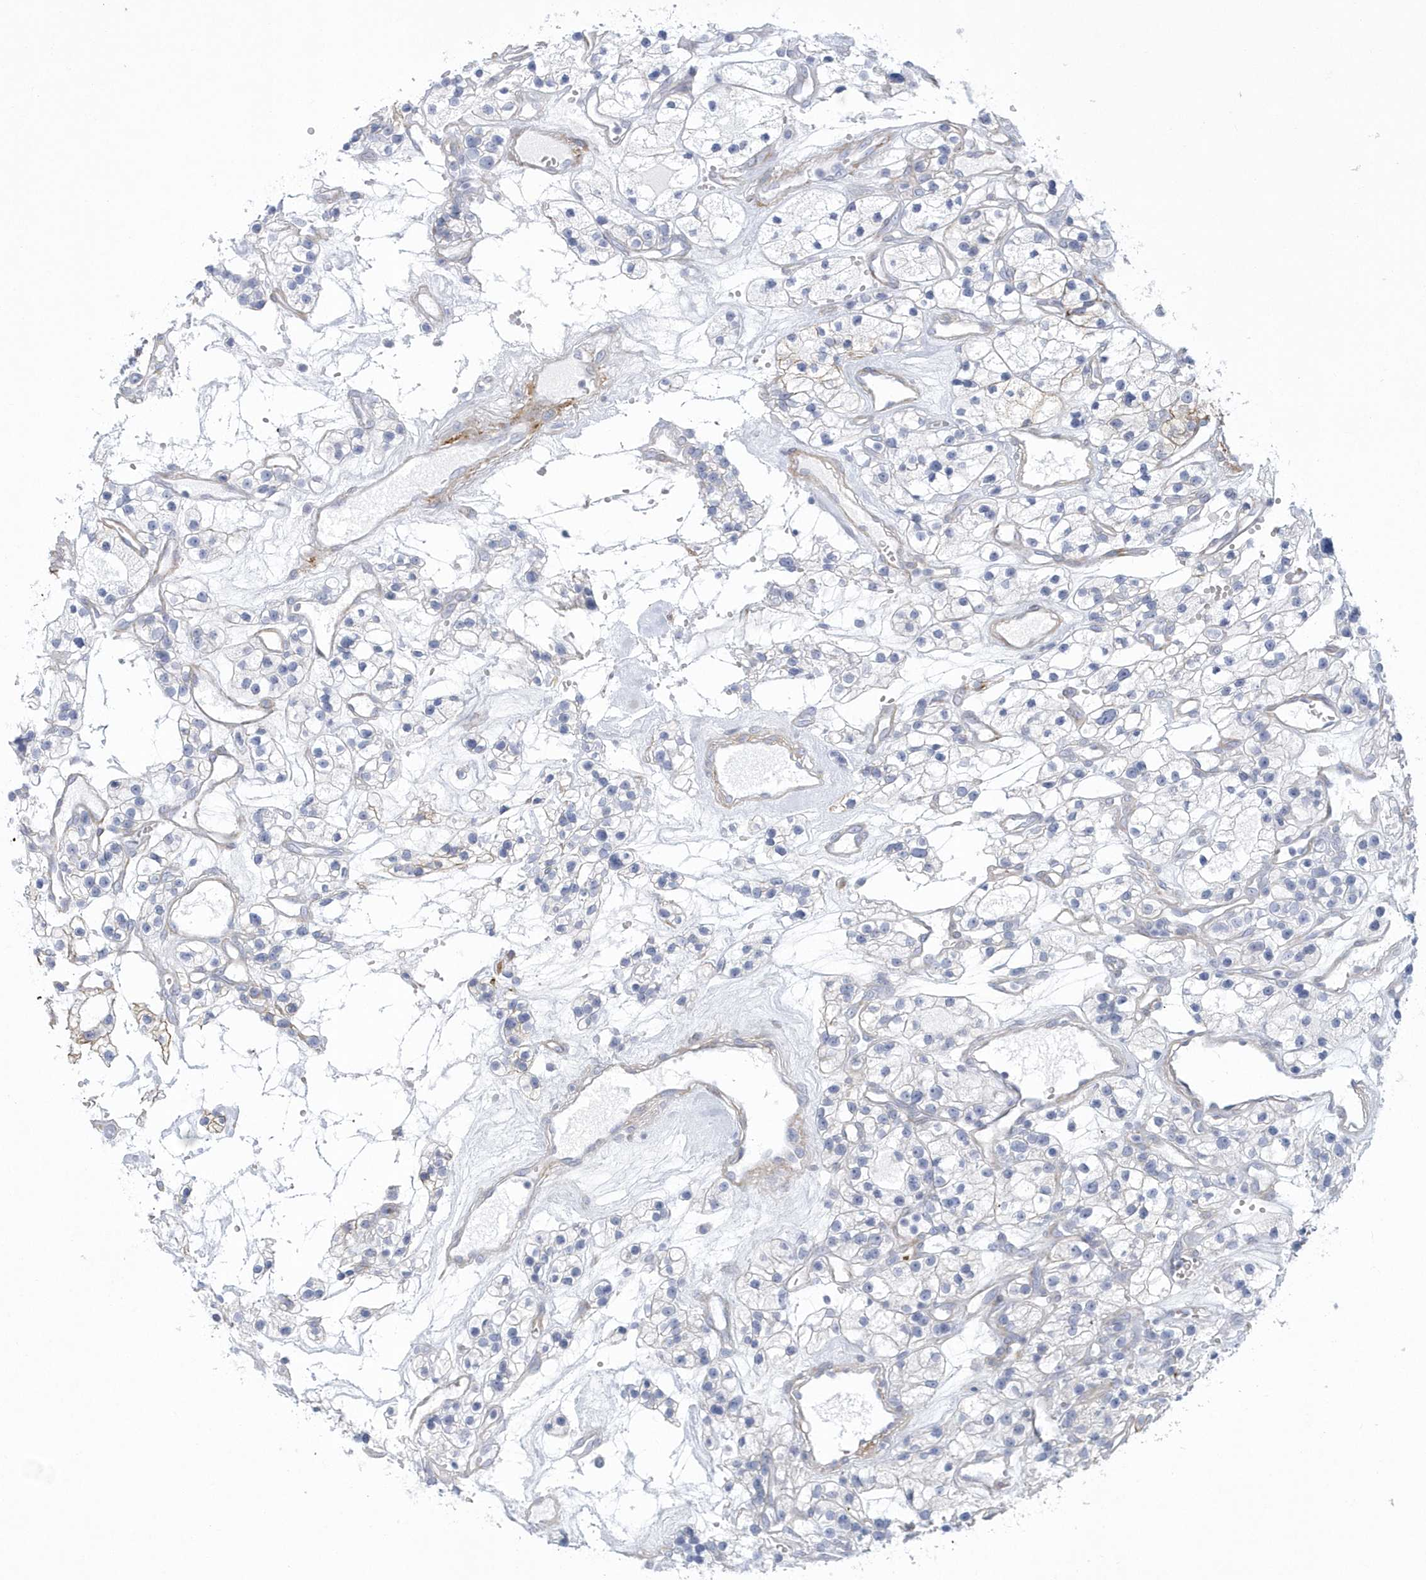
{"staining": {"intensity": "moderate", "quantity": "<25%", "location": "cytoplasmic/membranous"}, "tissue": "renal cancer", "cell_type": "Tumor cells", "image_type": "cancer", "snomed": [{"axis": "morphology", "description": "Adenocarcinoma, NOS"}, {"axis": "topography", "description": "Kidney"}], "caption": "Immunohistochemical staining of renal cancer (adenocarcinoma) reveals low levels of moderate cytoplasmic/membranous positivity in about <25% of tumor cells.", "gene": "WDR27", "patient": {"sex": "female", "age": 57}}